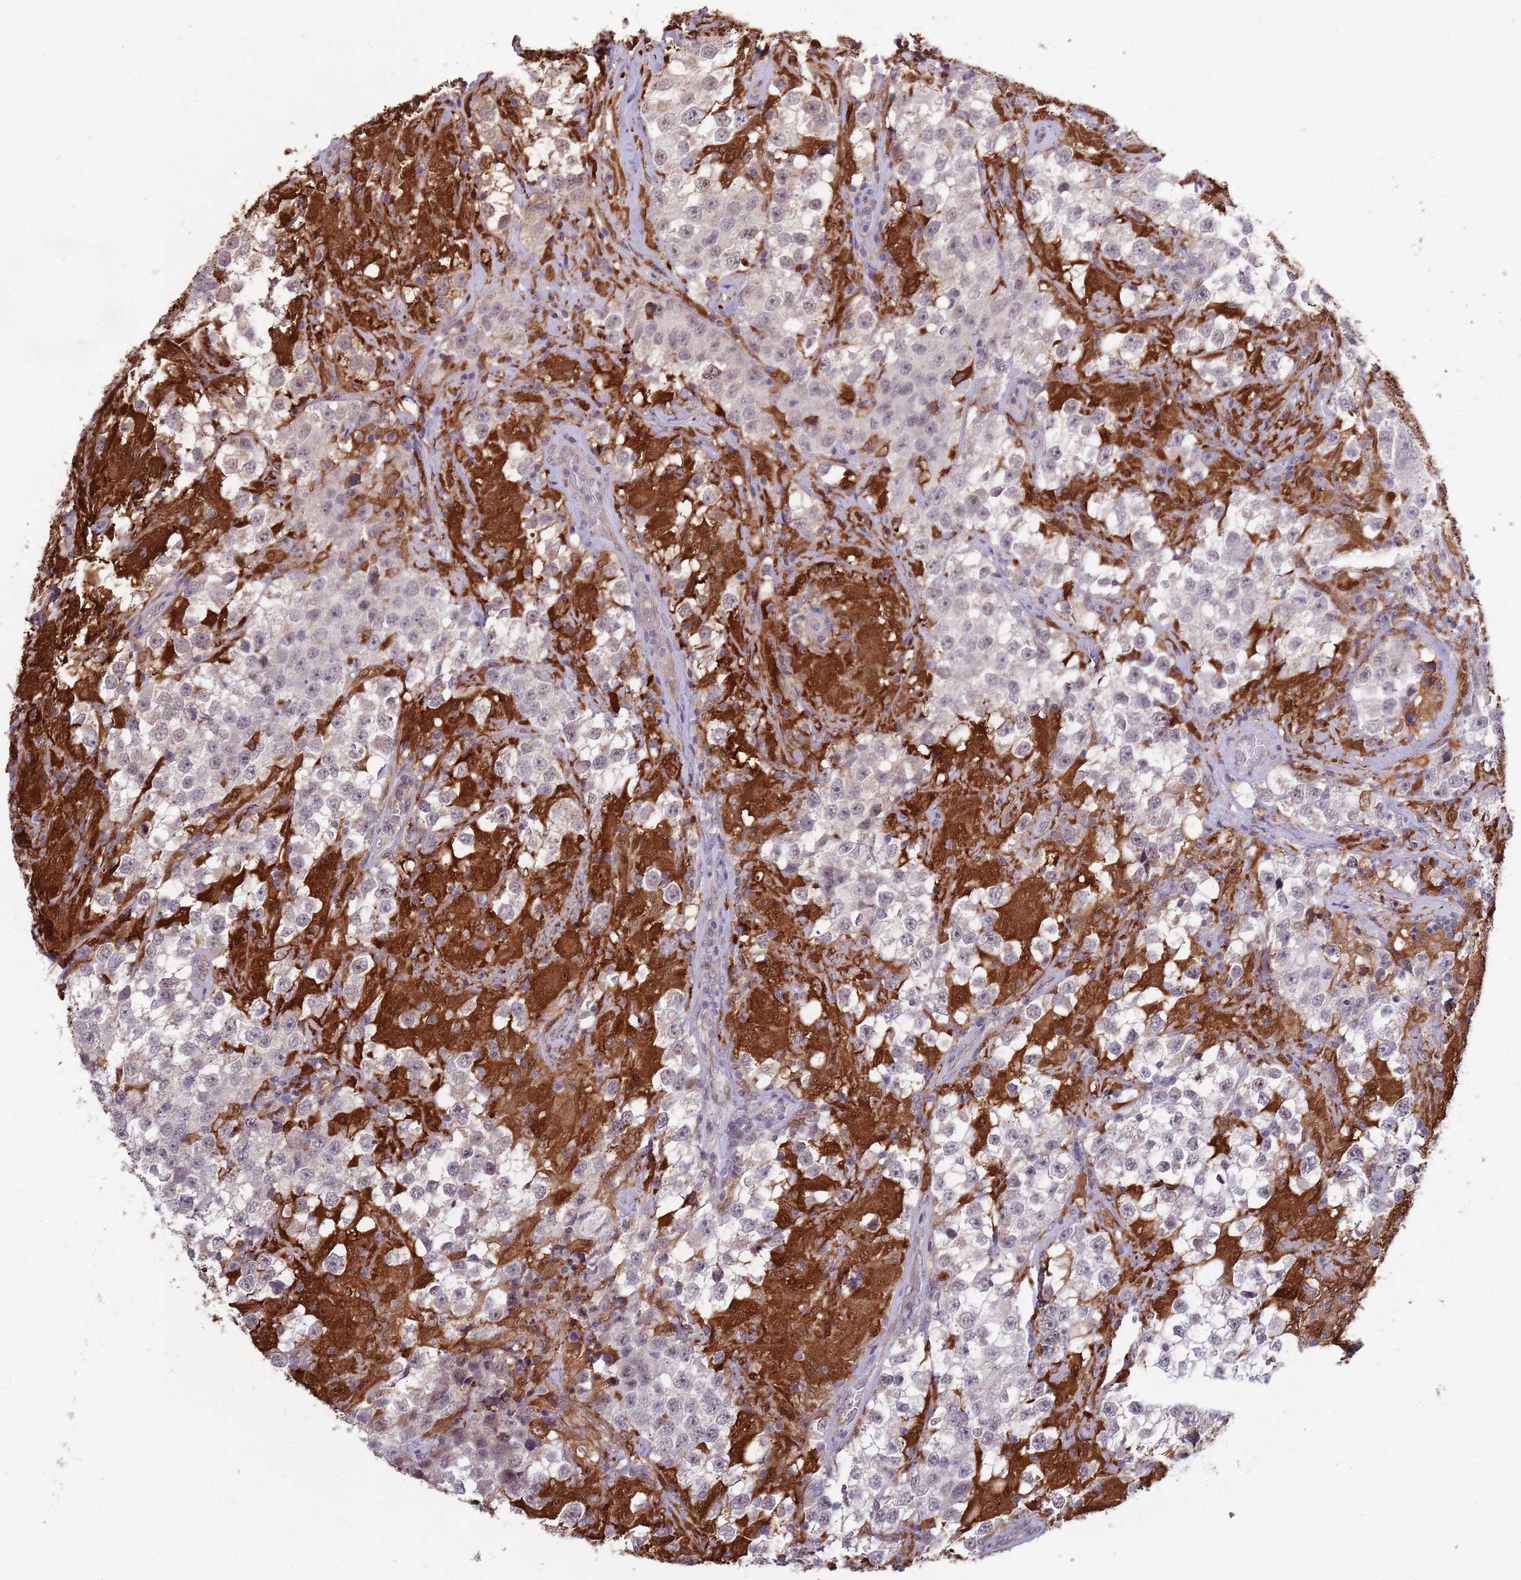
{"staining": {"intensity": "negative", "quantity": "none", "location": "none"}, "tissue": "testis cancer", "cell_type": "Tumor cells", "image_type": "cancer", "snomed": [{"axis": "morphology", "description": "Seminoma, NOS"}, {"axis": "topography", "description": "Testis"}], "caption": "IHC image of neoplastic tissue: human testis cancer (seminoma) stained with DAB (3,3'-diaminobenzidine) exhibits no significant protein expression in tumor cells.", "gene": "CCNJL", "patient": {"sex": "male", "age": 46}}